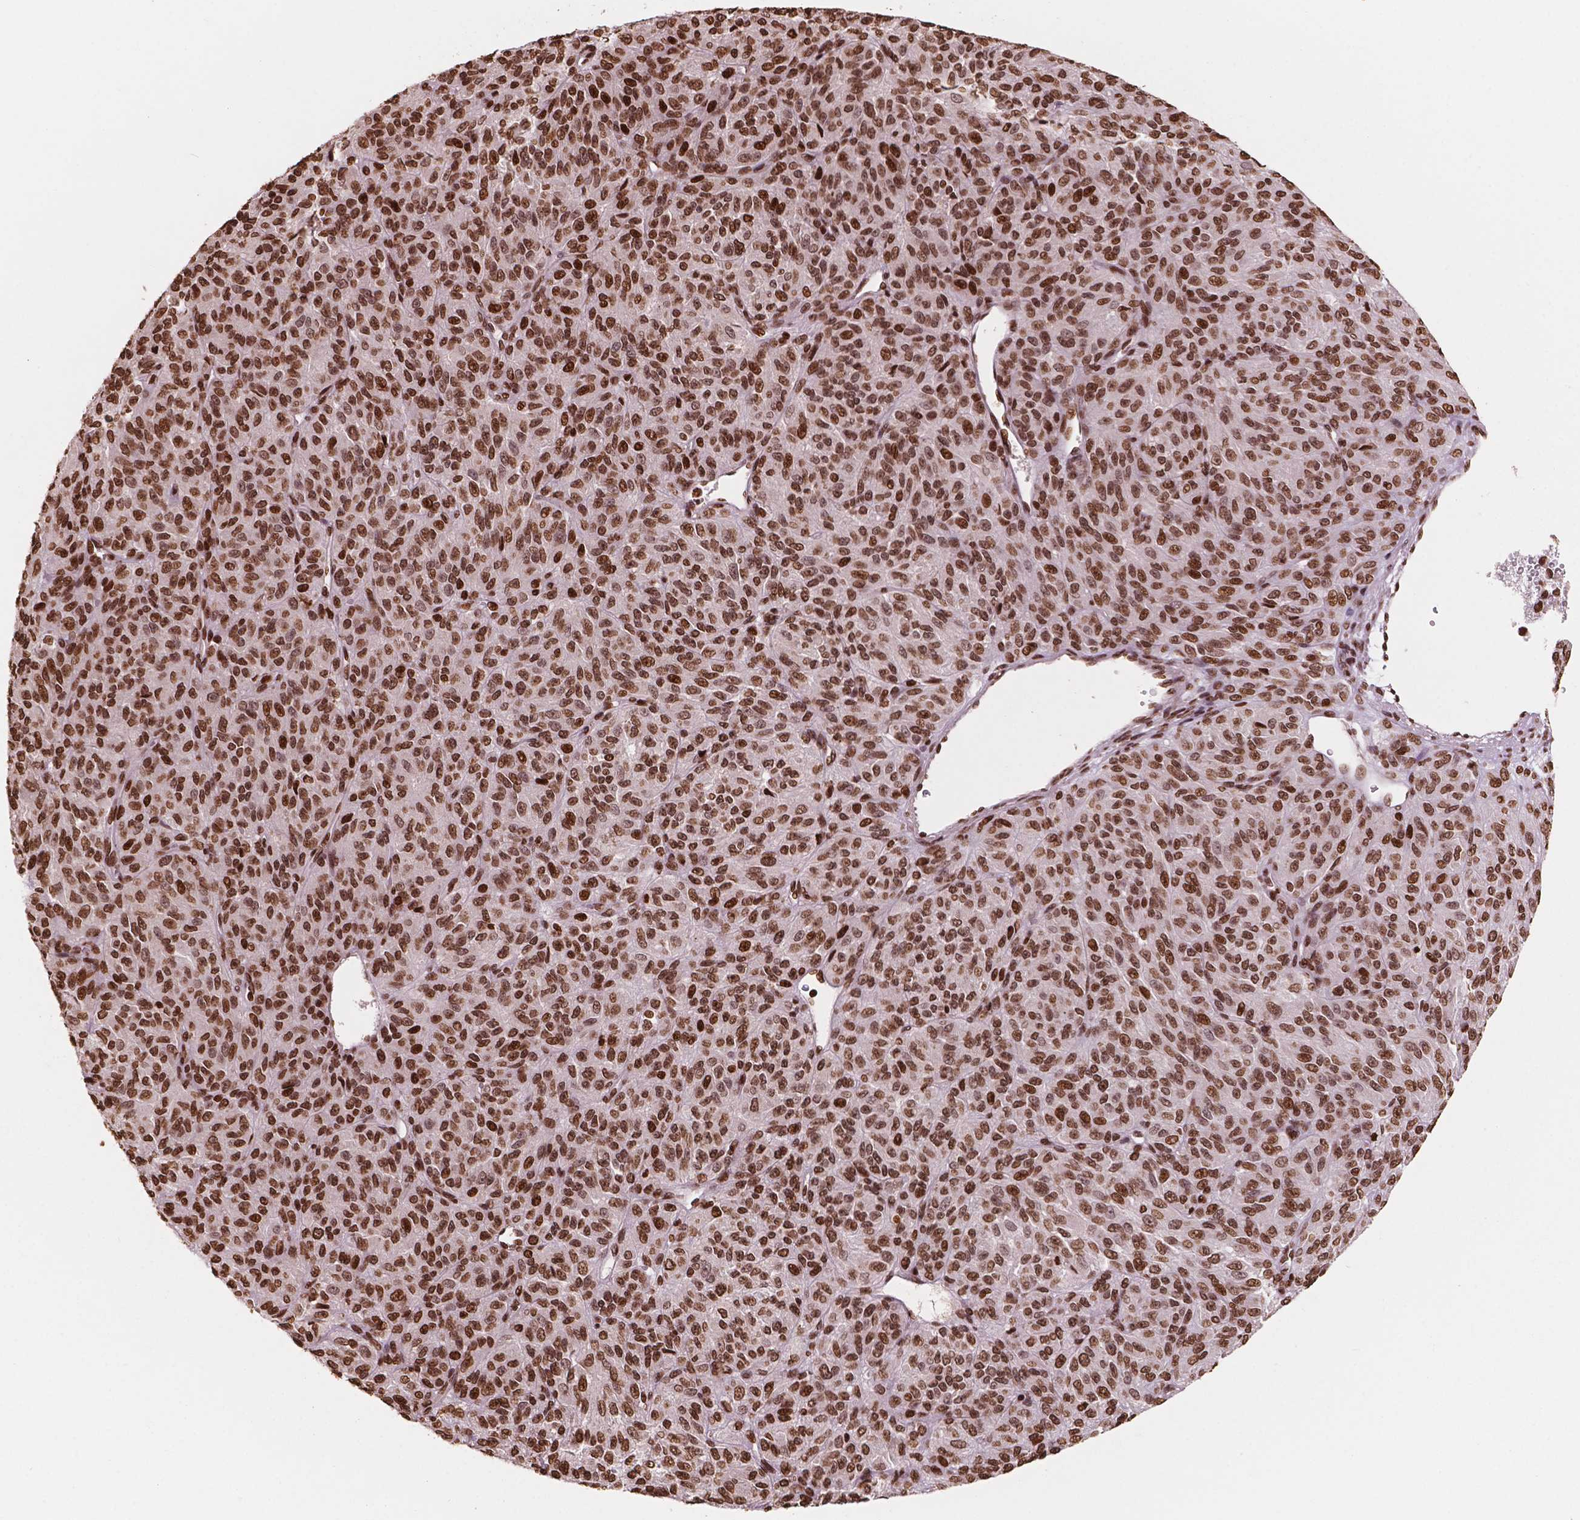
{"staining": {"intensity": "strong", "quantity": ">75%", "location": "nuclear"}, "tissue": "melanoma", "cell_type": "Tumor cells", "image_type": "cancer", "snomed": [{"axis": "morphology", "description": "Malignant melanoma, Metastatic site"}, {"axis": "topography", "description": "Brain"}], "caption": "Immunohistochemical staining of malignant melanoma (metastatic site) reveals strong nuclear protein staining in approximately >75% of tumor cells.", "gene": "H3C7", "patient": {"sex": "female", "age": 56}}